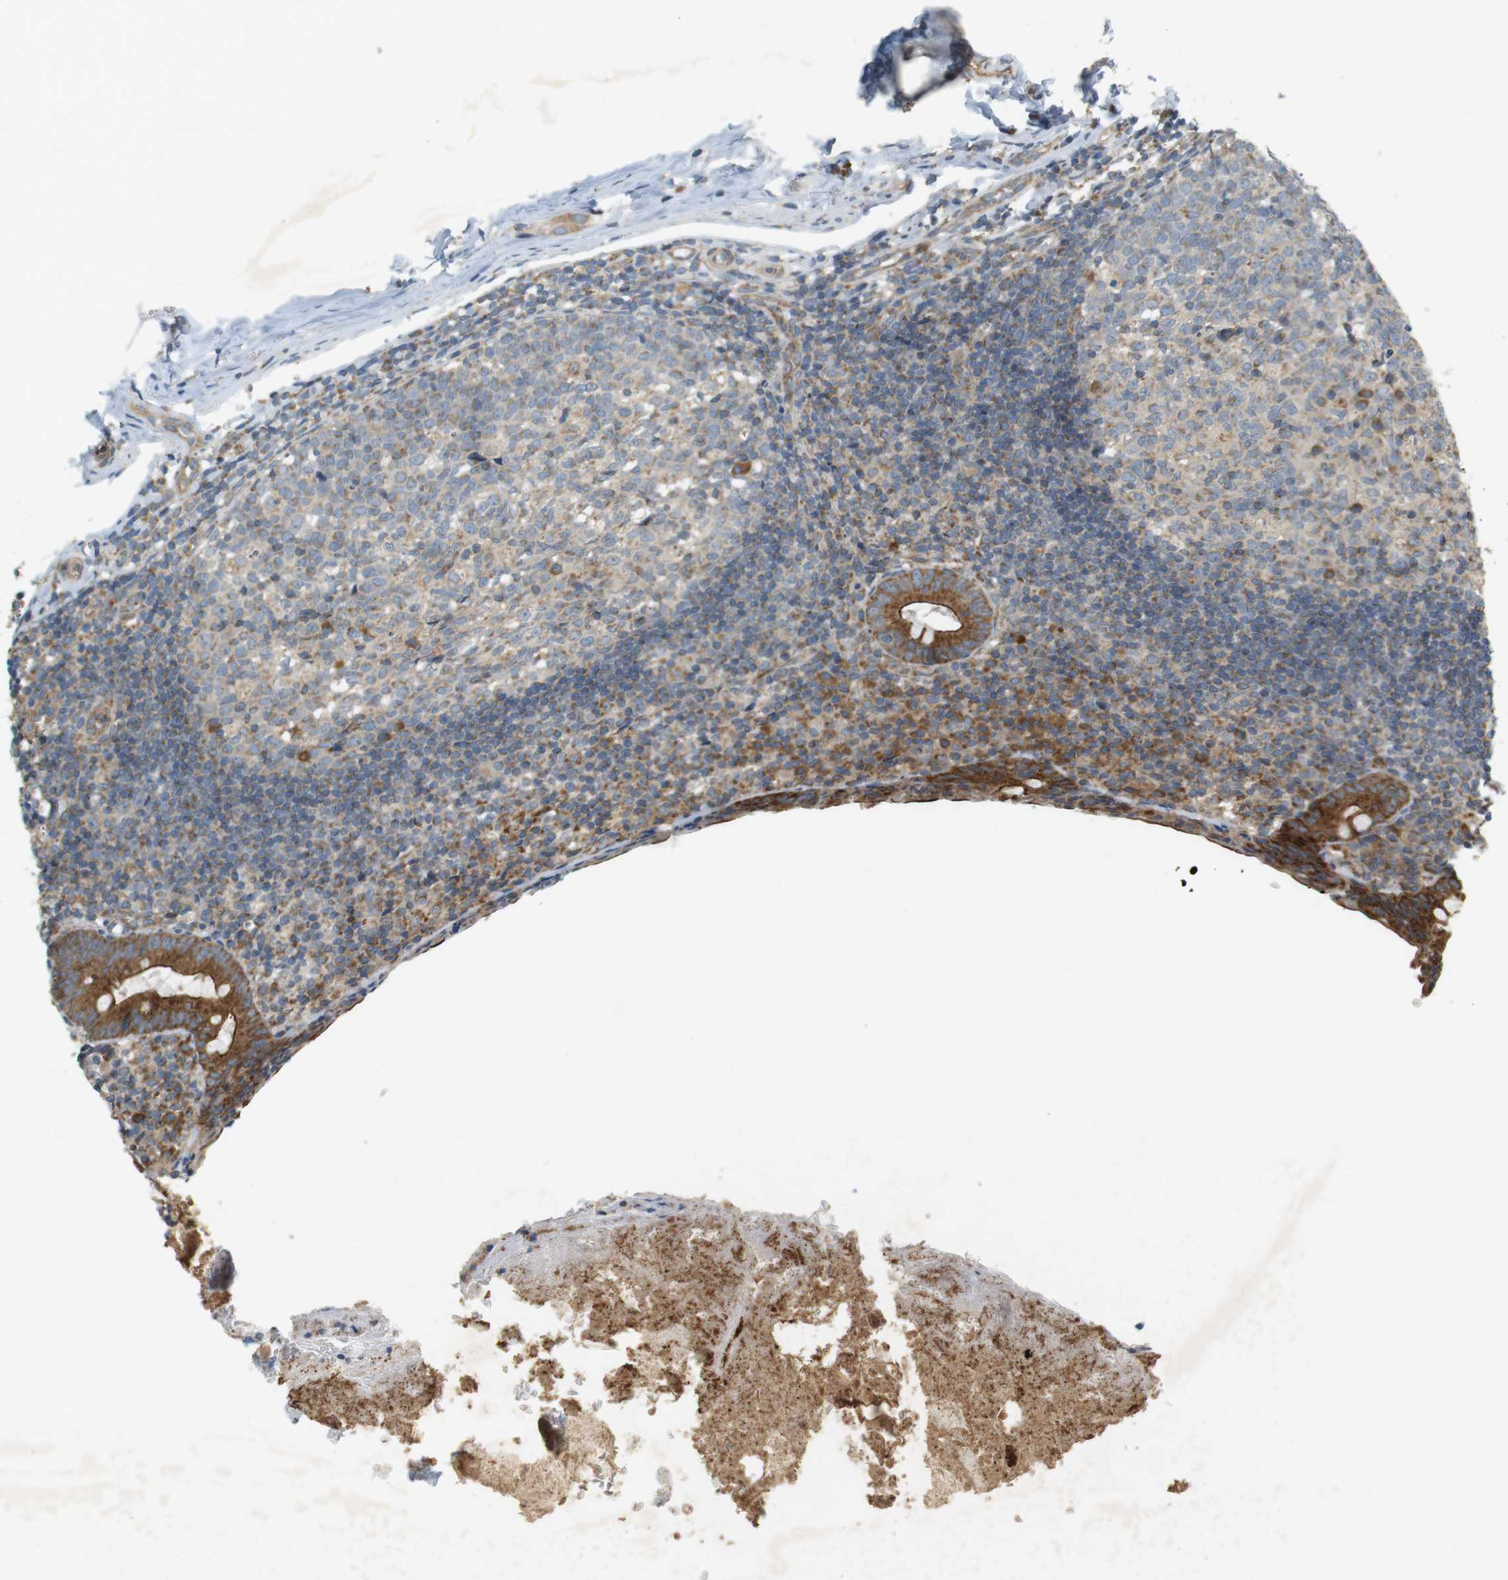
{"staining": {"intensity": "moderate", "quantity": ">75%", "location": "cytoplasmic/membranous"}, "tissue": "appendix", "cell_type": "Glandular cells", "image_type": "normal", "snomed": [{"axis": "morphology", "description": "Normal tissue, NOS"}, {"axis": "topography", "description": "Appendix"}], "caption": "Glandular cells show moderate cytoplasmic/membranous positivity in approximately >75% of cells in unremarkable appendix. (DAB IHC, brown staining for protein, blue staining for nuclei).", "gene": "SLC41A1", "patient": {"sex": "female", "age": 10}}